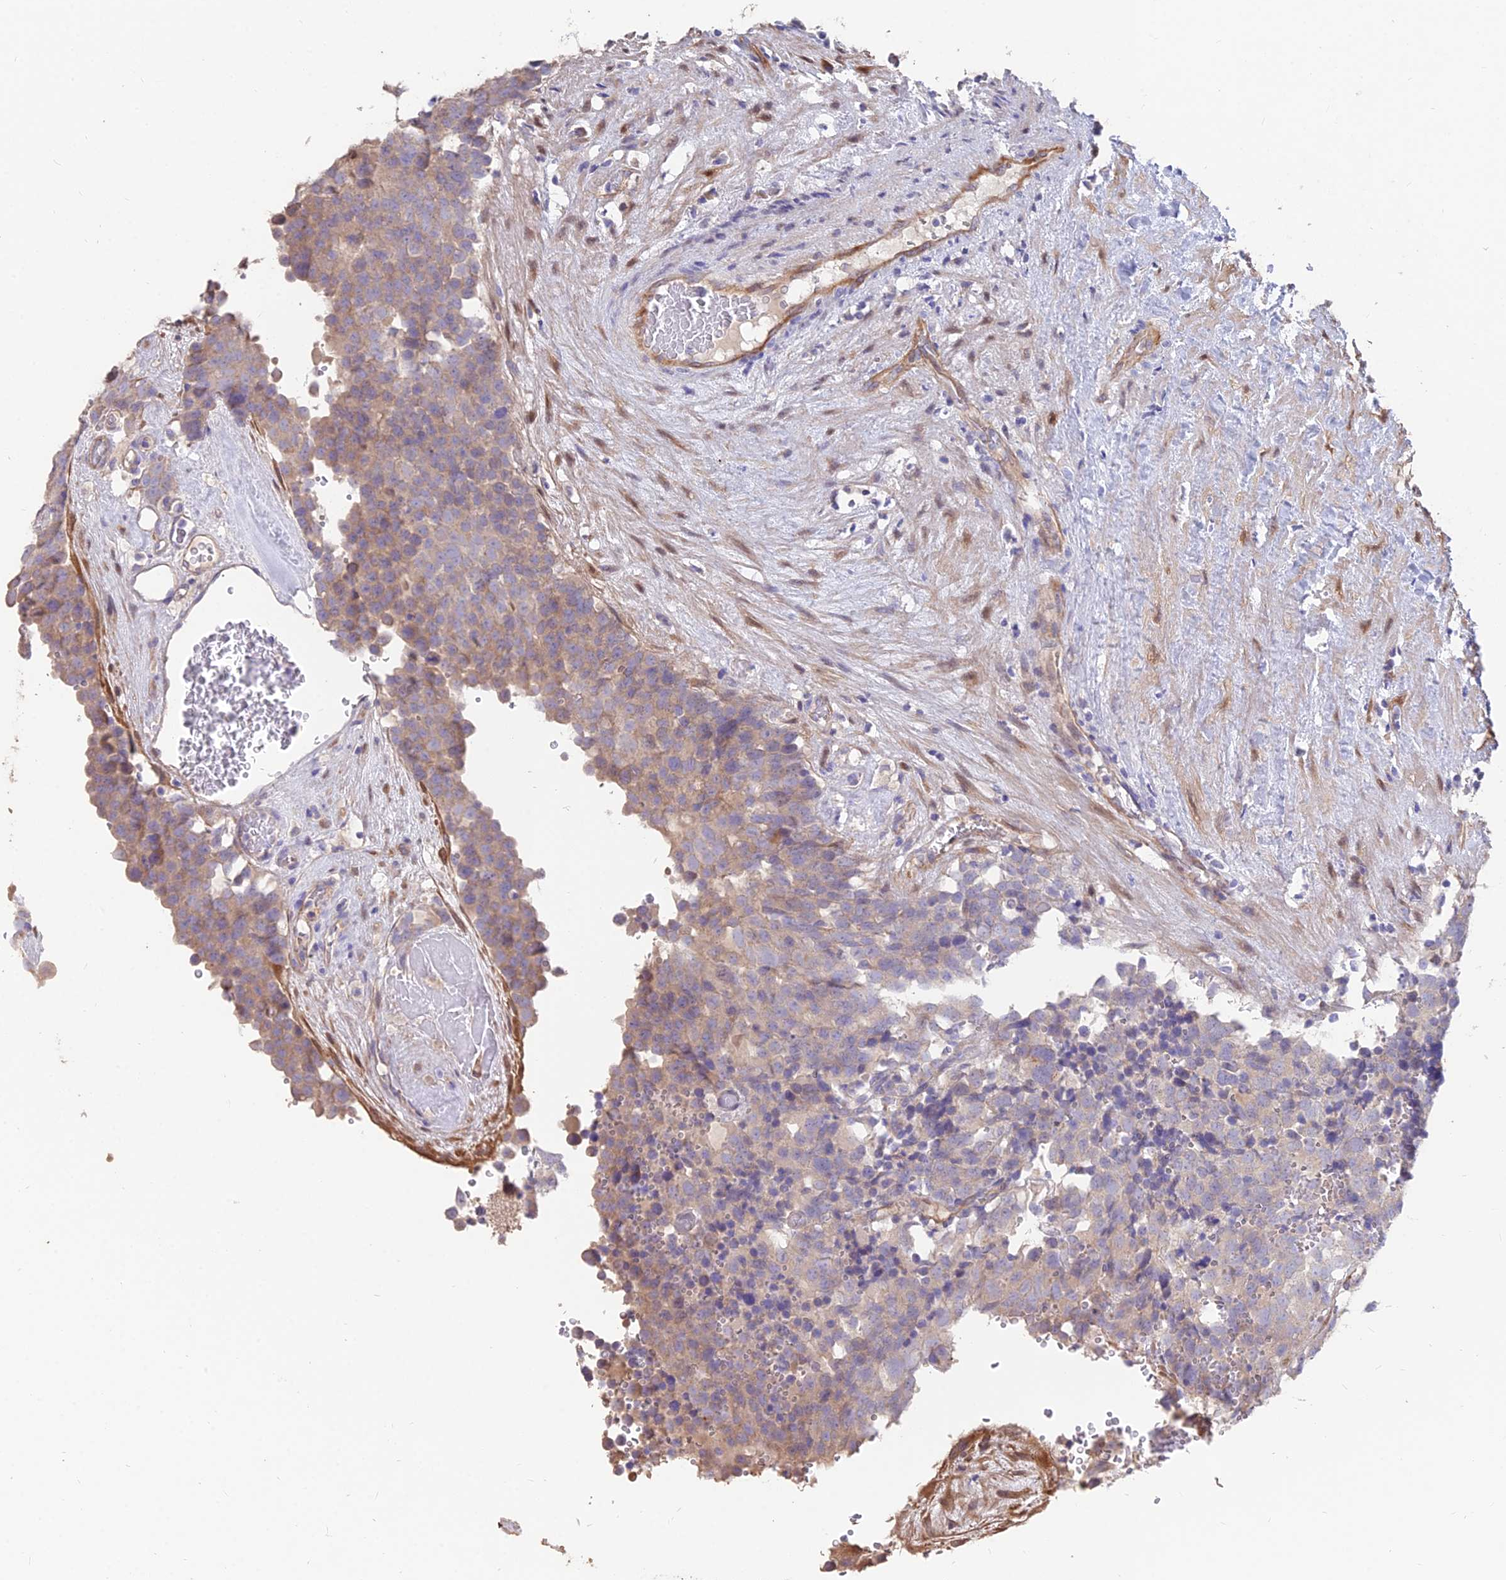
{"staining": {"intensity": "weak", "quantity": "25%-75%", "location": "cytoplasmic/membranous"}, "tissue": "testis cancer", "cell_type": "Tumor cells", "image_type": "cancer", "snomed": [{"axis": "morphology", "description": "Seminoma, NOS"}, {"axis": "topography", "description": "Testis"}], "caption": "Tumor cells show low levels of weak cytoplasmic/membranous staining in about 25%-75% of cells in testis seminoma.", "gene": "FAM168B", "patient": {"sex": "male", "age": 71}}